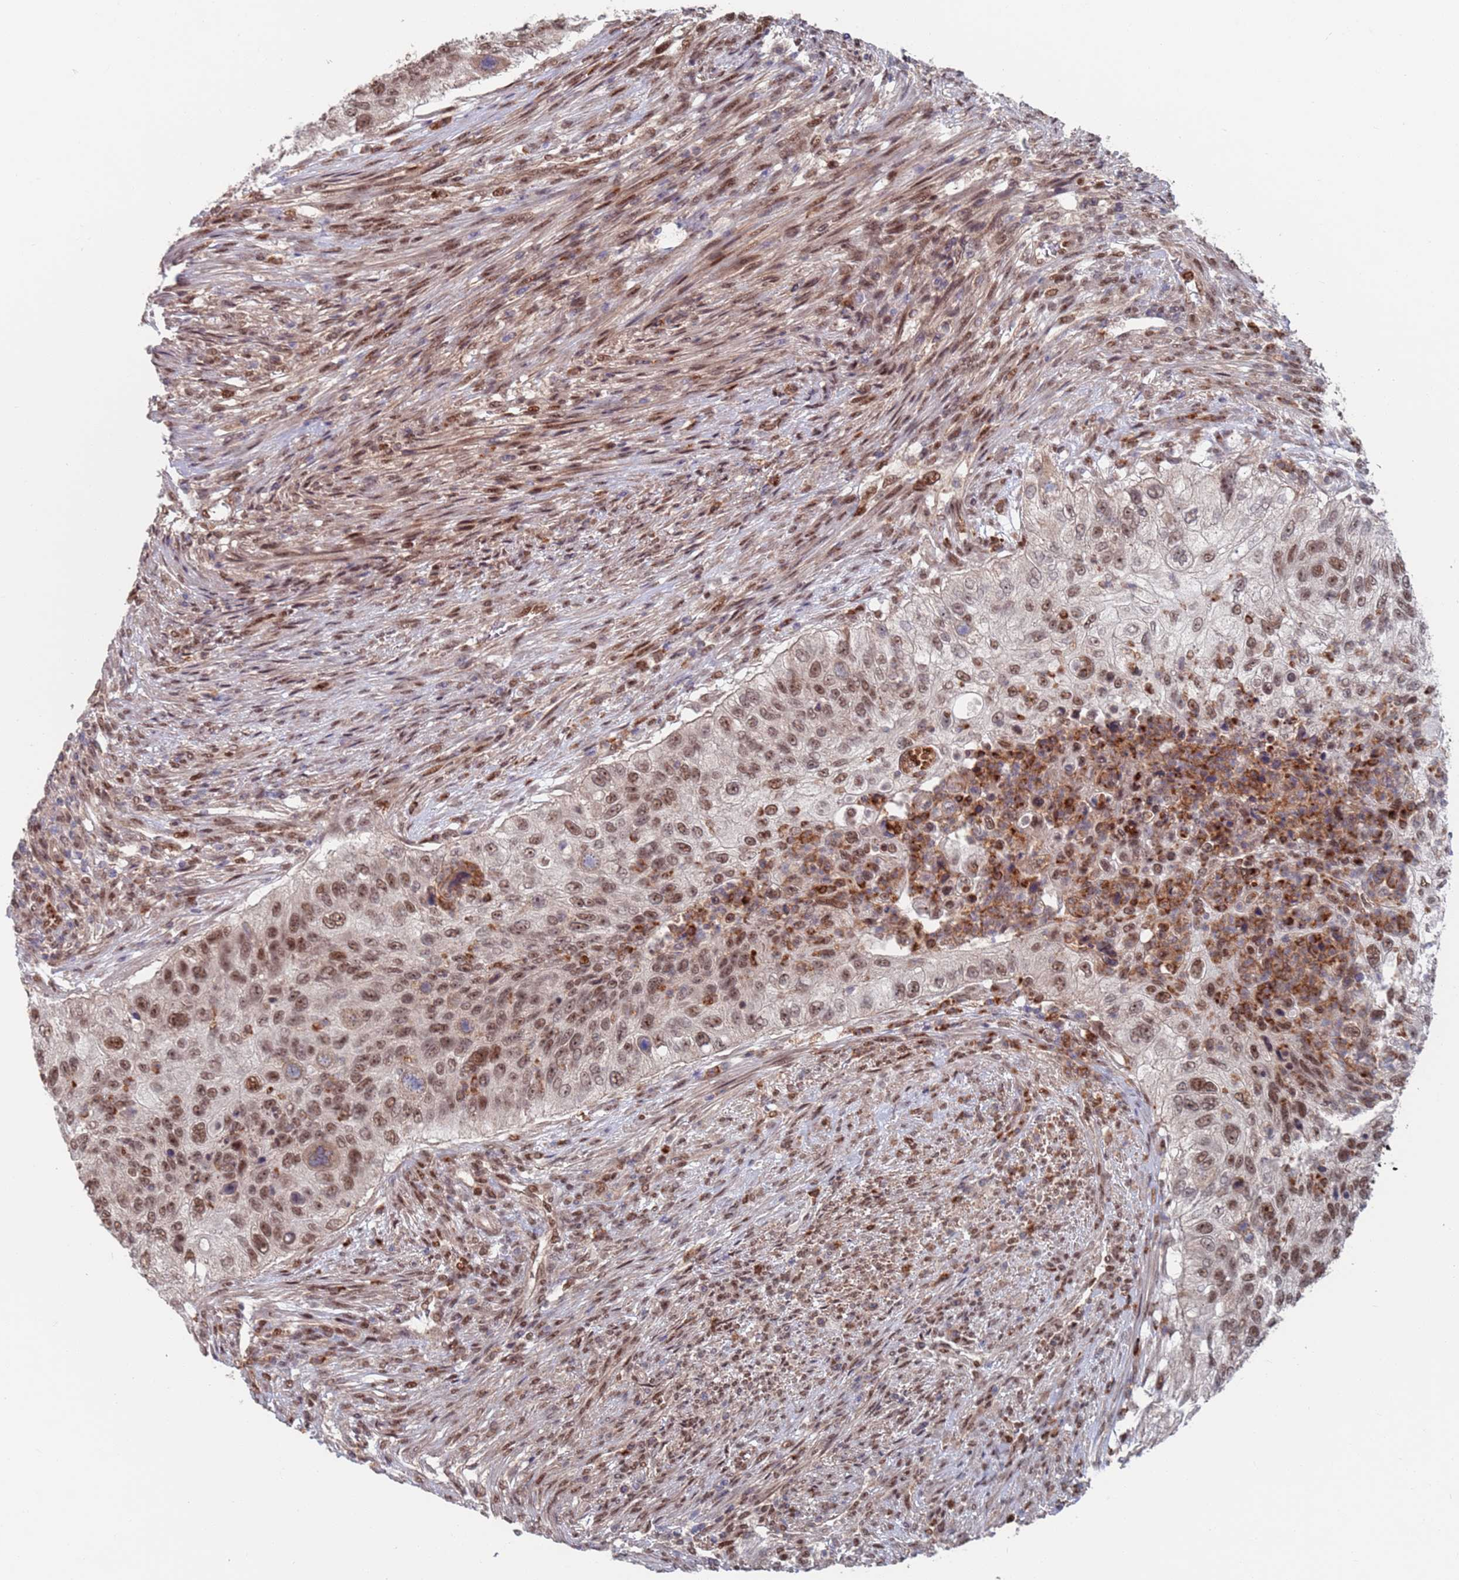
{"staining": {"intensity": "moderate", "quantity": ">75%", "location": "nuclear"}, "tissue": "urothelial cancer", "cell_type": "Tumor cells", "image_type": "cancer", "snomed": [{"axis": "morphology", "description": "Urothelial carcinoma, High grade"}, {"axis": "topography", "description": "Urinary bladder"}], "caption": "Urothelial carcinoma (high-grade) tissue exhibits moderate nuclear staining in about >75% of tumor cells, visualized by immunohistochemistry.", "gene": "RPP25", "patient": {"sex": "female", "age": 60}}